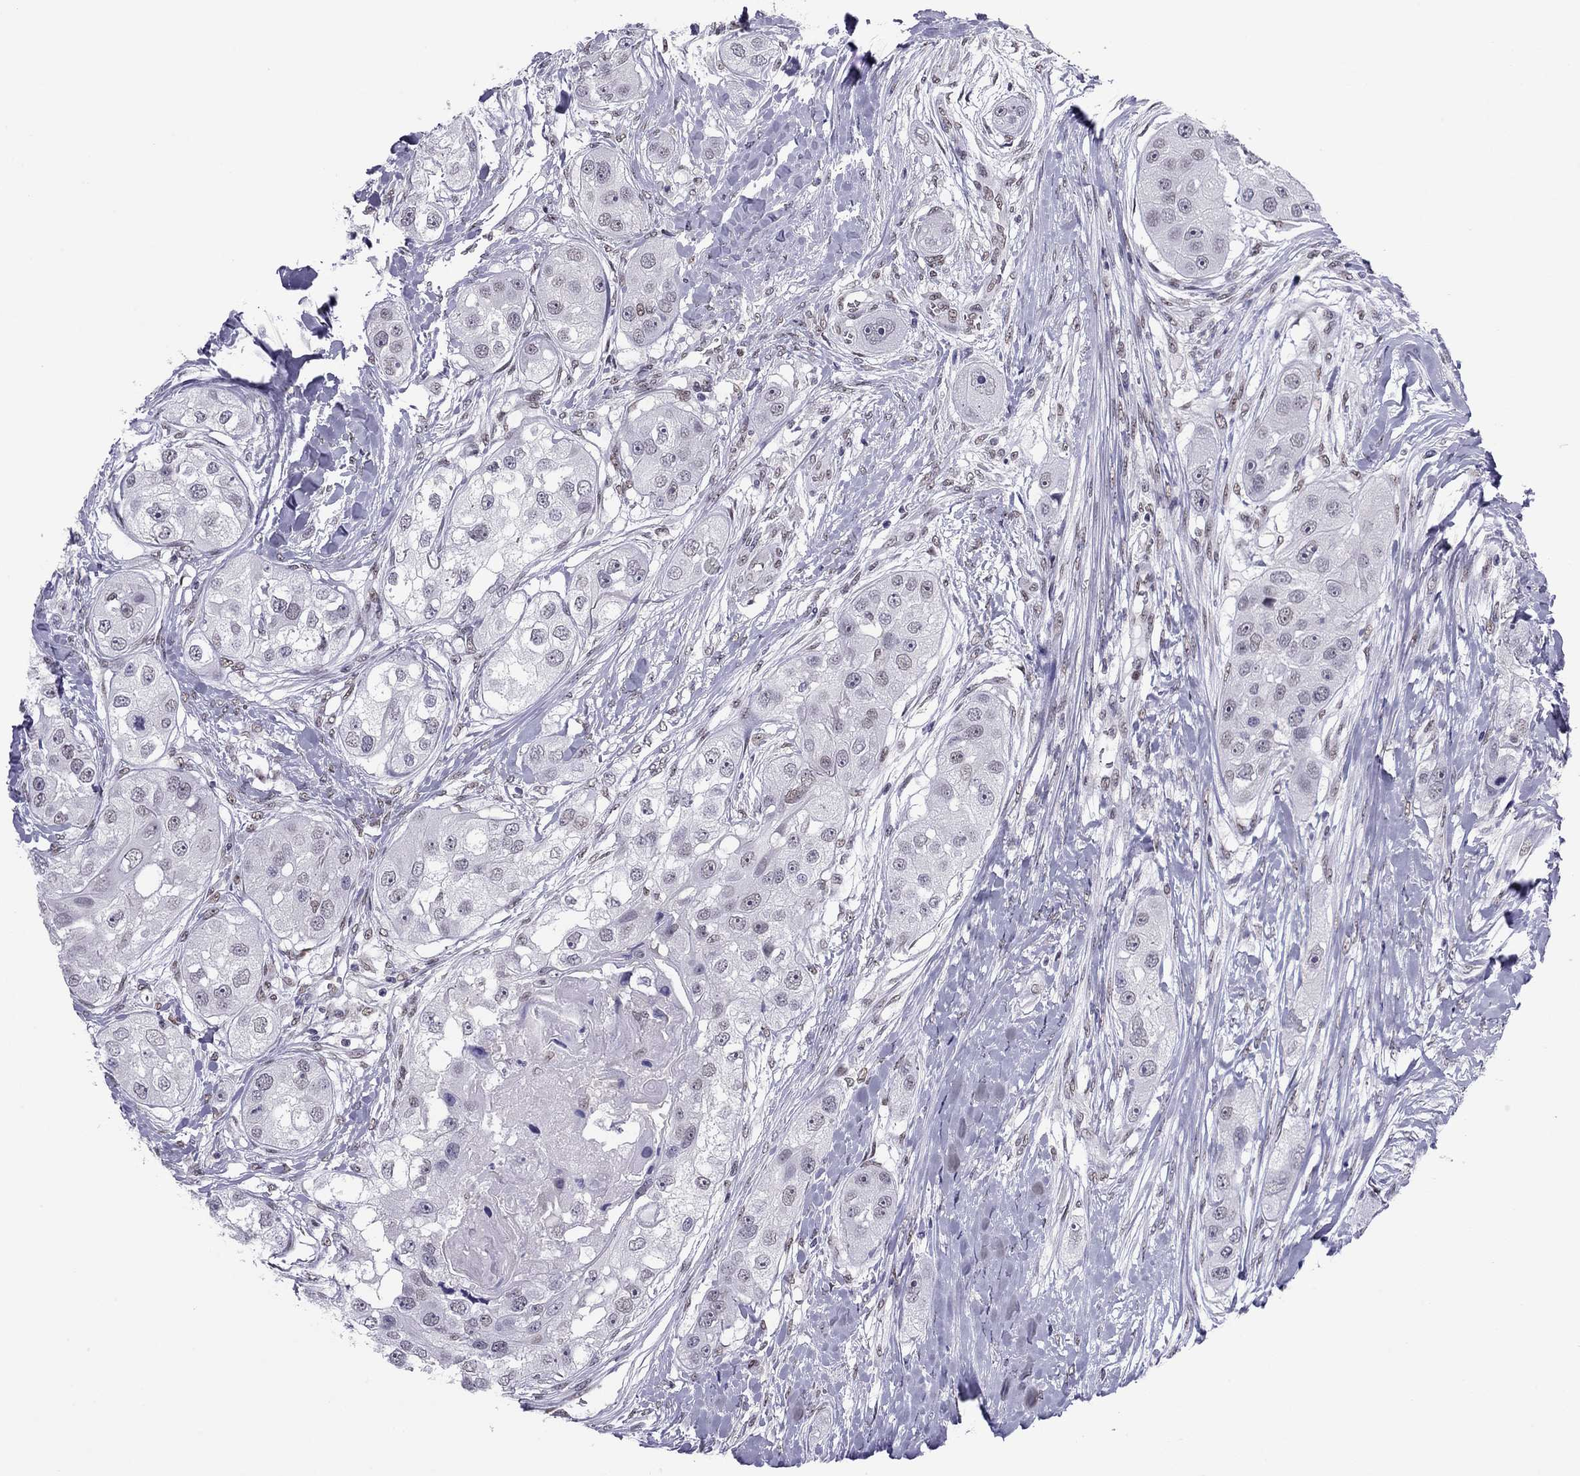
{"staining": {"intensity": "negative", "quantity": "none", "location": "none"}, "tissue": "head and neck cancer", "cell_type": "Tumor cells", "image_type": "cancer", "snomed": [{"axis": "morphology", "description": "Normal tissue, NOS"}, {"axis": "morphology", "description": "Squamous cell carcinoma, NOS"}, {"axis": "topography", "description": "Skeletal muscle"}, {"axis": "topography", "description": "Head-Neck"}], "caption": "An IHC photomicrograph of head and neck squamous cell carcinoma is shown. There is no staining in tumor cells of head and neck squamous cell carcinoma.", "gene": "DOT1L", "patient": {"sex": "male", "age": 51}}